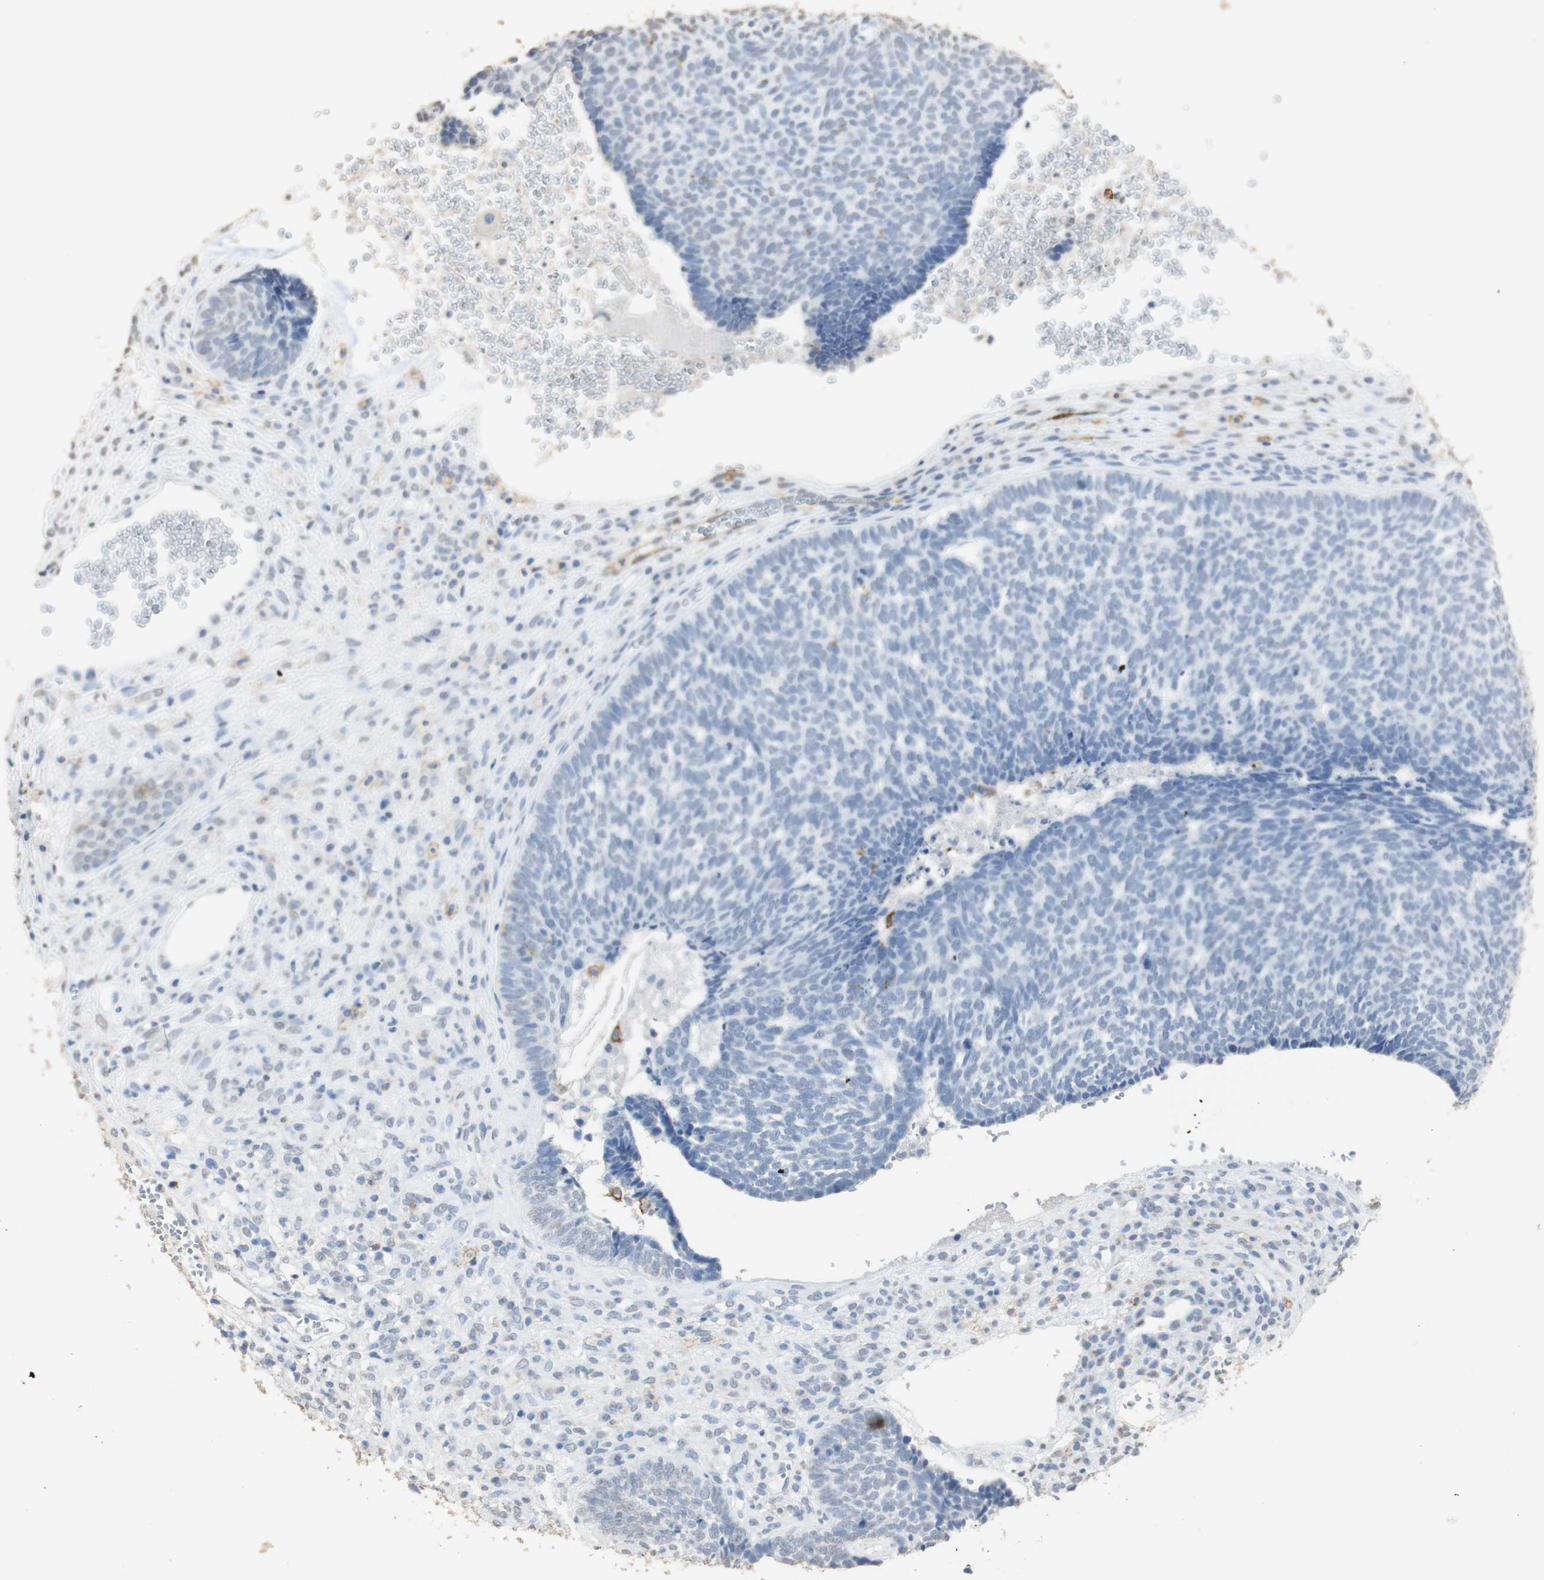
{"staining": {"intensity": "weak", "quantity": "<25%", "location": "cytoplasmic/membranous"}, "tissue": "skin cancer", "cell_type": "Tumor cells", "image_type": "cancer", "snomed": [{"axis": "morphology", "description": "Basal cell carcinoma"}, {"axis": "topography", "description": "Skin"}], "caption": "An image of human skin cancer (basal cell carcinoma) is negative for staining in tumor cells.", "gene": "L1CAM", "patient": {"sex": "male", "age": 84}}